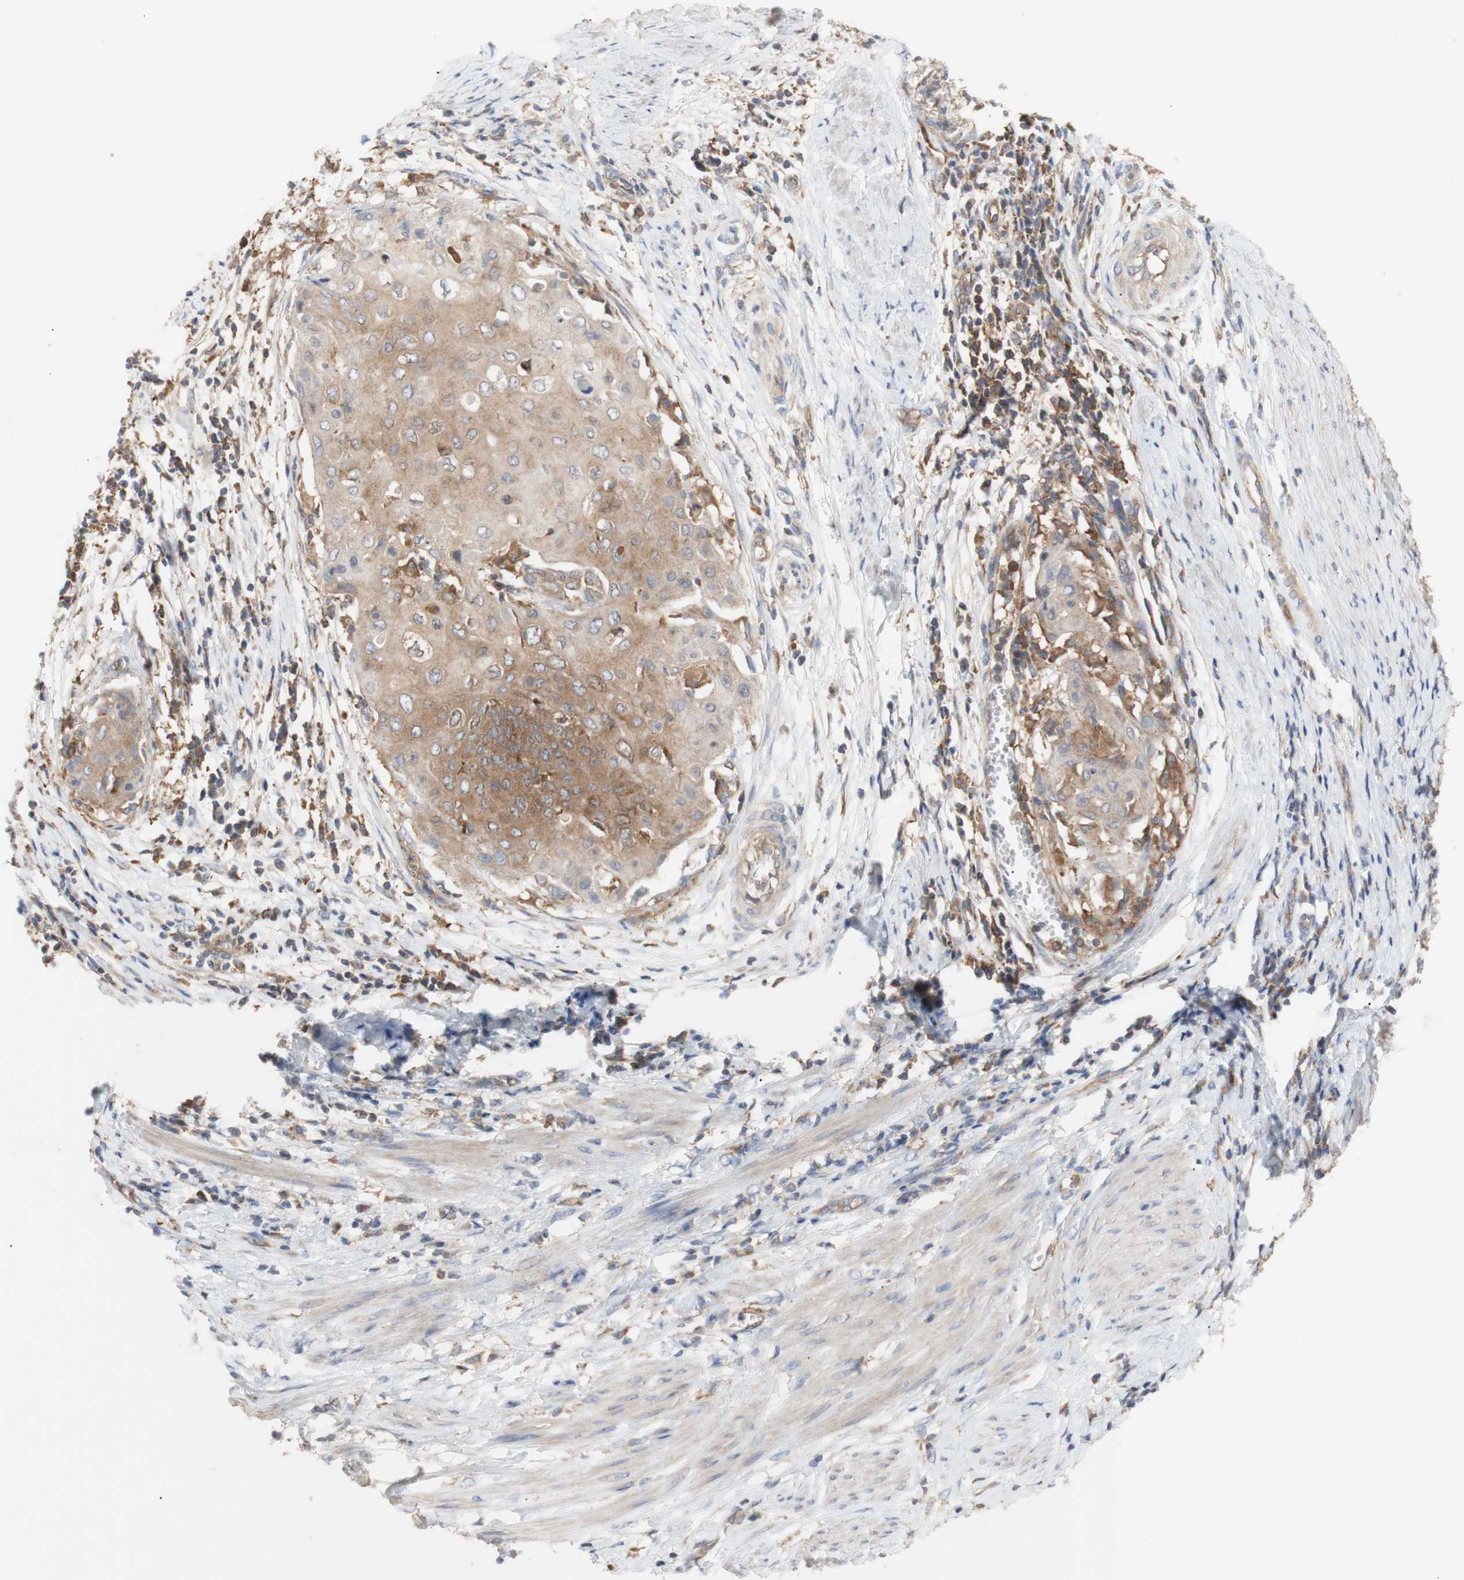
{"staining": {"intensity": "moderate", "quantity": ">75%", "location": "cytoplasmic/membranous"}, "tissue": "cervical cancer", "cell_type": "Tumor cells", "image_type": "cancer", "snomed": [{"axis": "morphology", "description": "Squamous cell carcinoma, NOS"}, {"axis": "topography", "description": "Cervix"}], "caption": "Immunohistochemical staining of human squamous cell carcinoma (cervical) exhibits medium levels of moderate cytoplasmic/membranous protein staining in about >75% of tumor cells.", "gene": "IKBKG", "patient": {"sex": "female", "age": 39}}